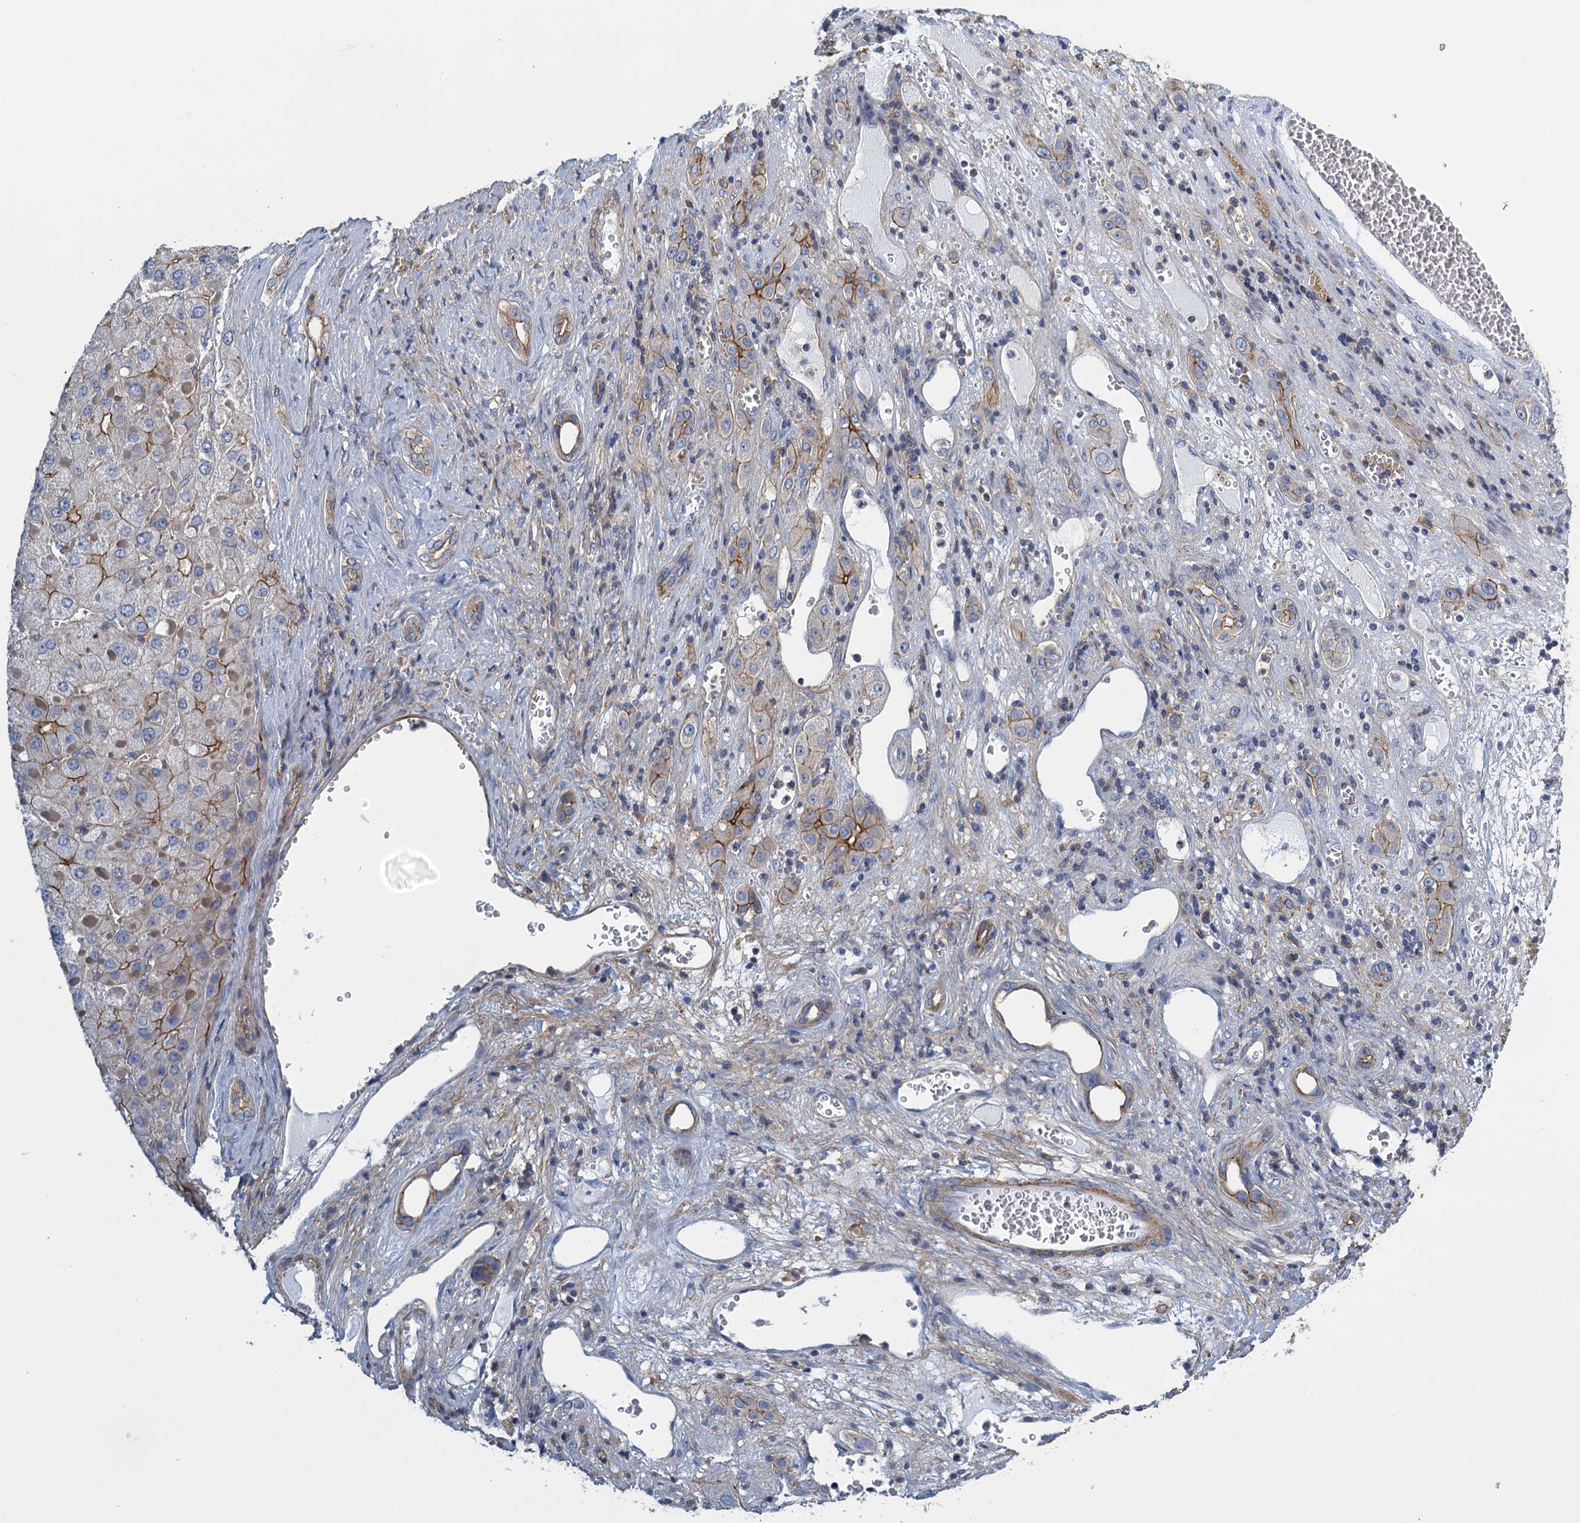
{"staining": {"intensity": "moderate", "quantity": "<25%", "location": "cytoplasmic/membranous"}, "tissue": "liver cancer", "cell_type": "Tumor cells", "image_type": "cancer", "snomed": [{"axis": "morphology", "description": "Carcinoma, Hepatocellular, NOS"}, {"axis": "topography", "description": "Liver"}], "caption": "Immunohistochemistry (IHC) (DAB) staining of human liver cancer (hepatocellular carcinoma) reveals moderate cytoplasmic/membranous protein expression in about <25% of tumor cells.", "gene": "PROSER2", "patient": {"sex": "female", "age": 73}}